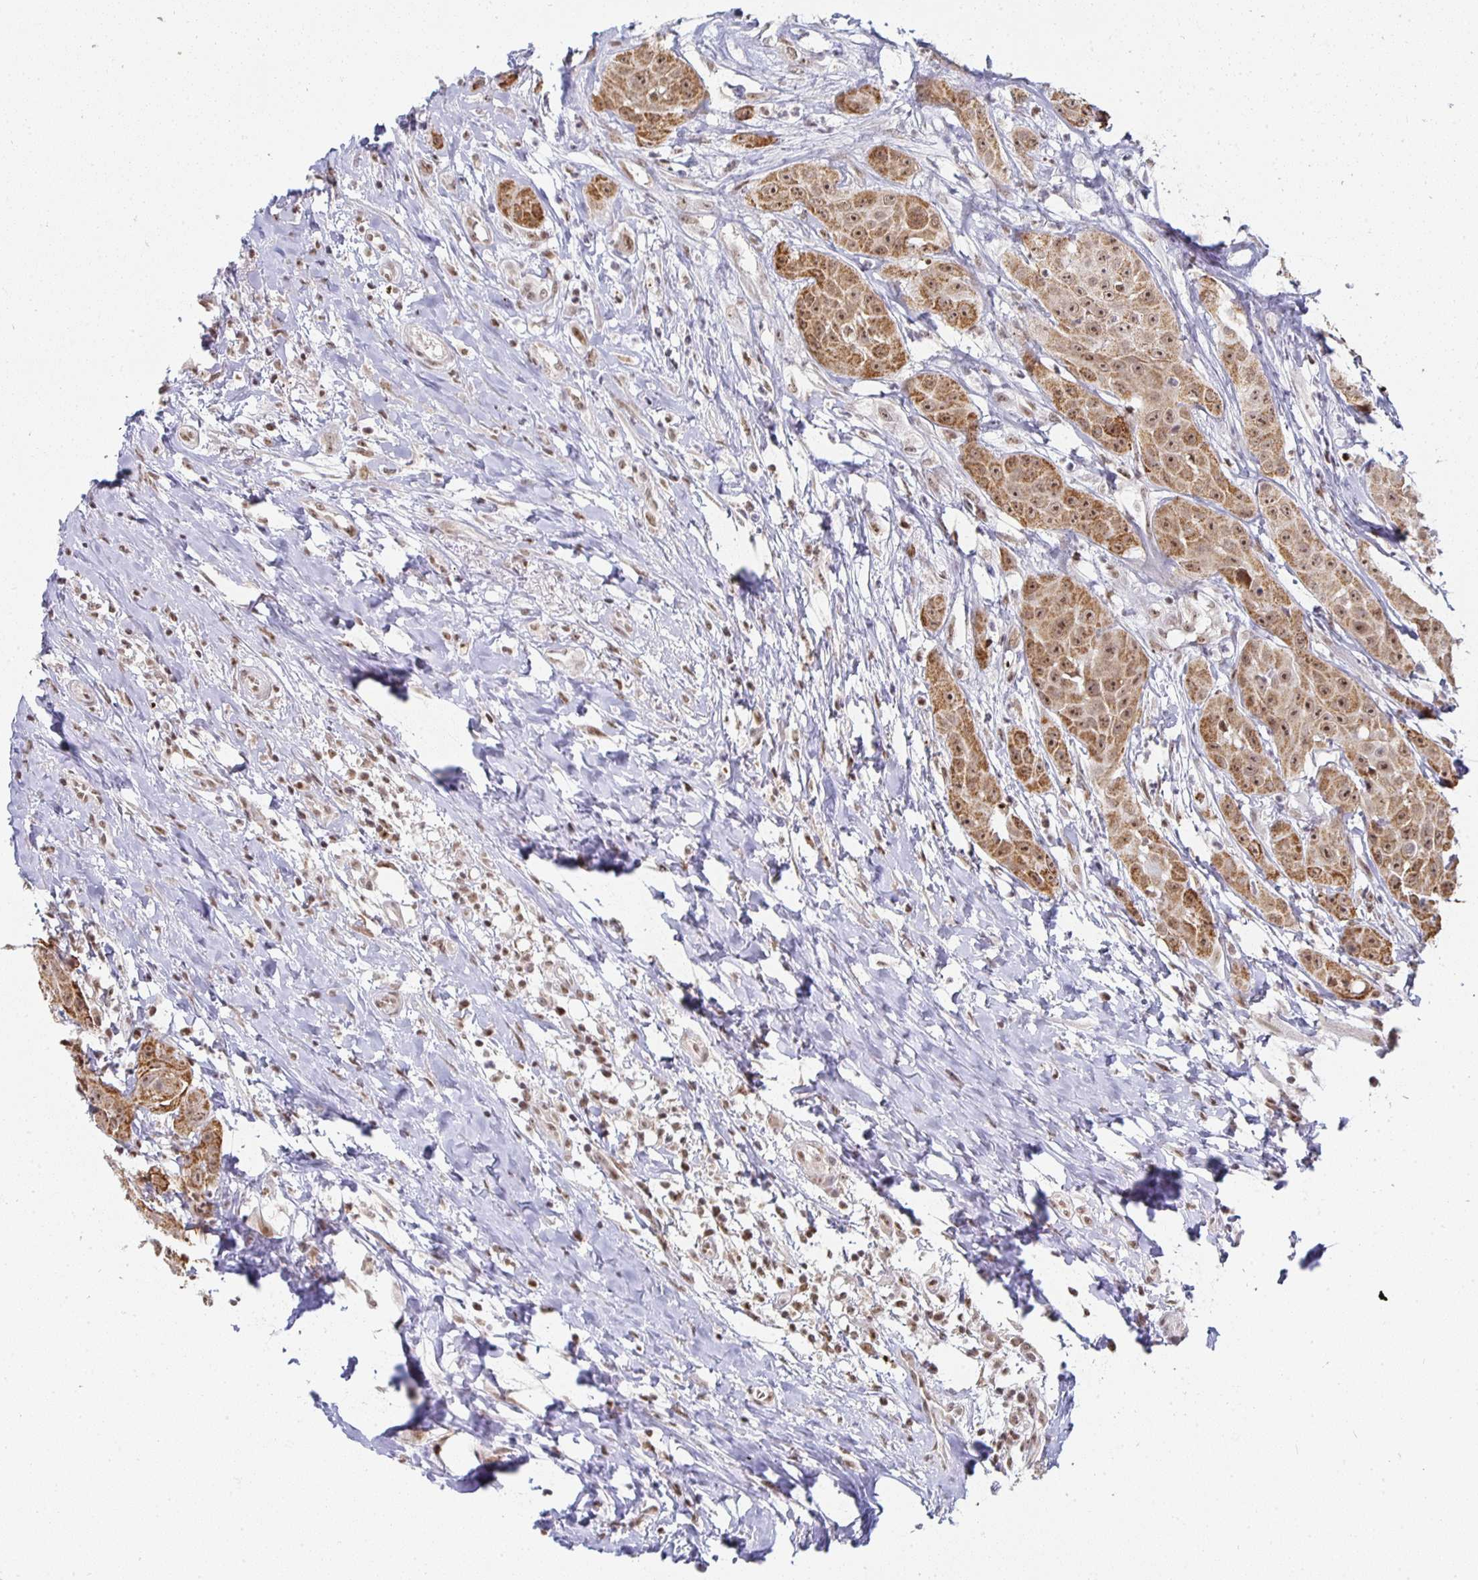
{"staining": {"intensity": "moderate", "quantity": ">75%", "location": "cytoplasmic/membranous,nuclear"}, "tissue": "head and neck cancer", "cell_type": "Tumor cells", "image_type": "cancer", "snomed": [{"axis": "morphology", "description": "Squamous cell carcinoma, NOS"}, {"axis": "topography", "description": "Head-Neck"}], "caption": "Head and neck squamous cell carcinoma stained with a brown dye exhibits moderate cytoplasmic/membranous and nuclear positive positivity in approximately >75% of tumor cells.", "gene": "SMARCA2", "patient": {"sex": "male", "age": 83}}